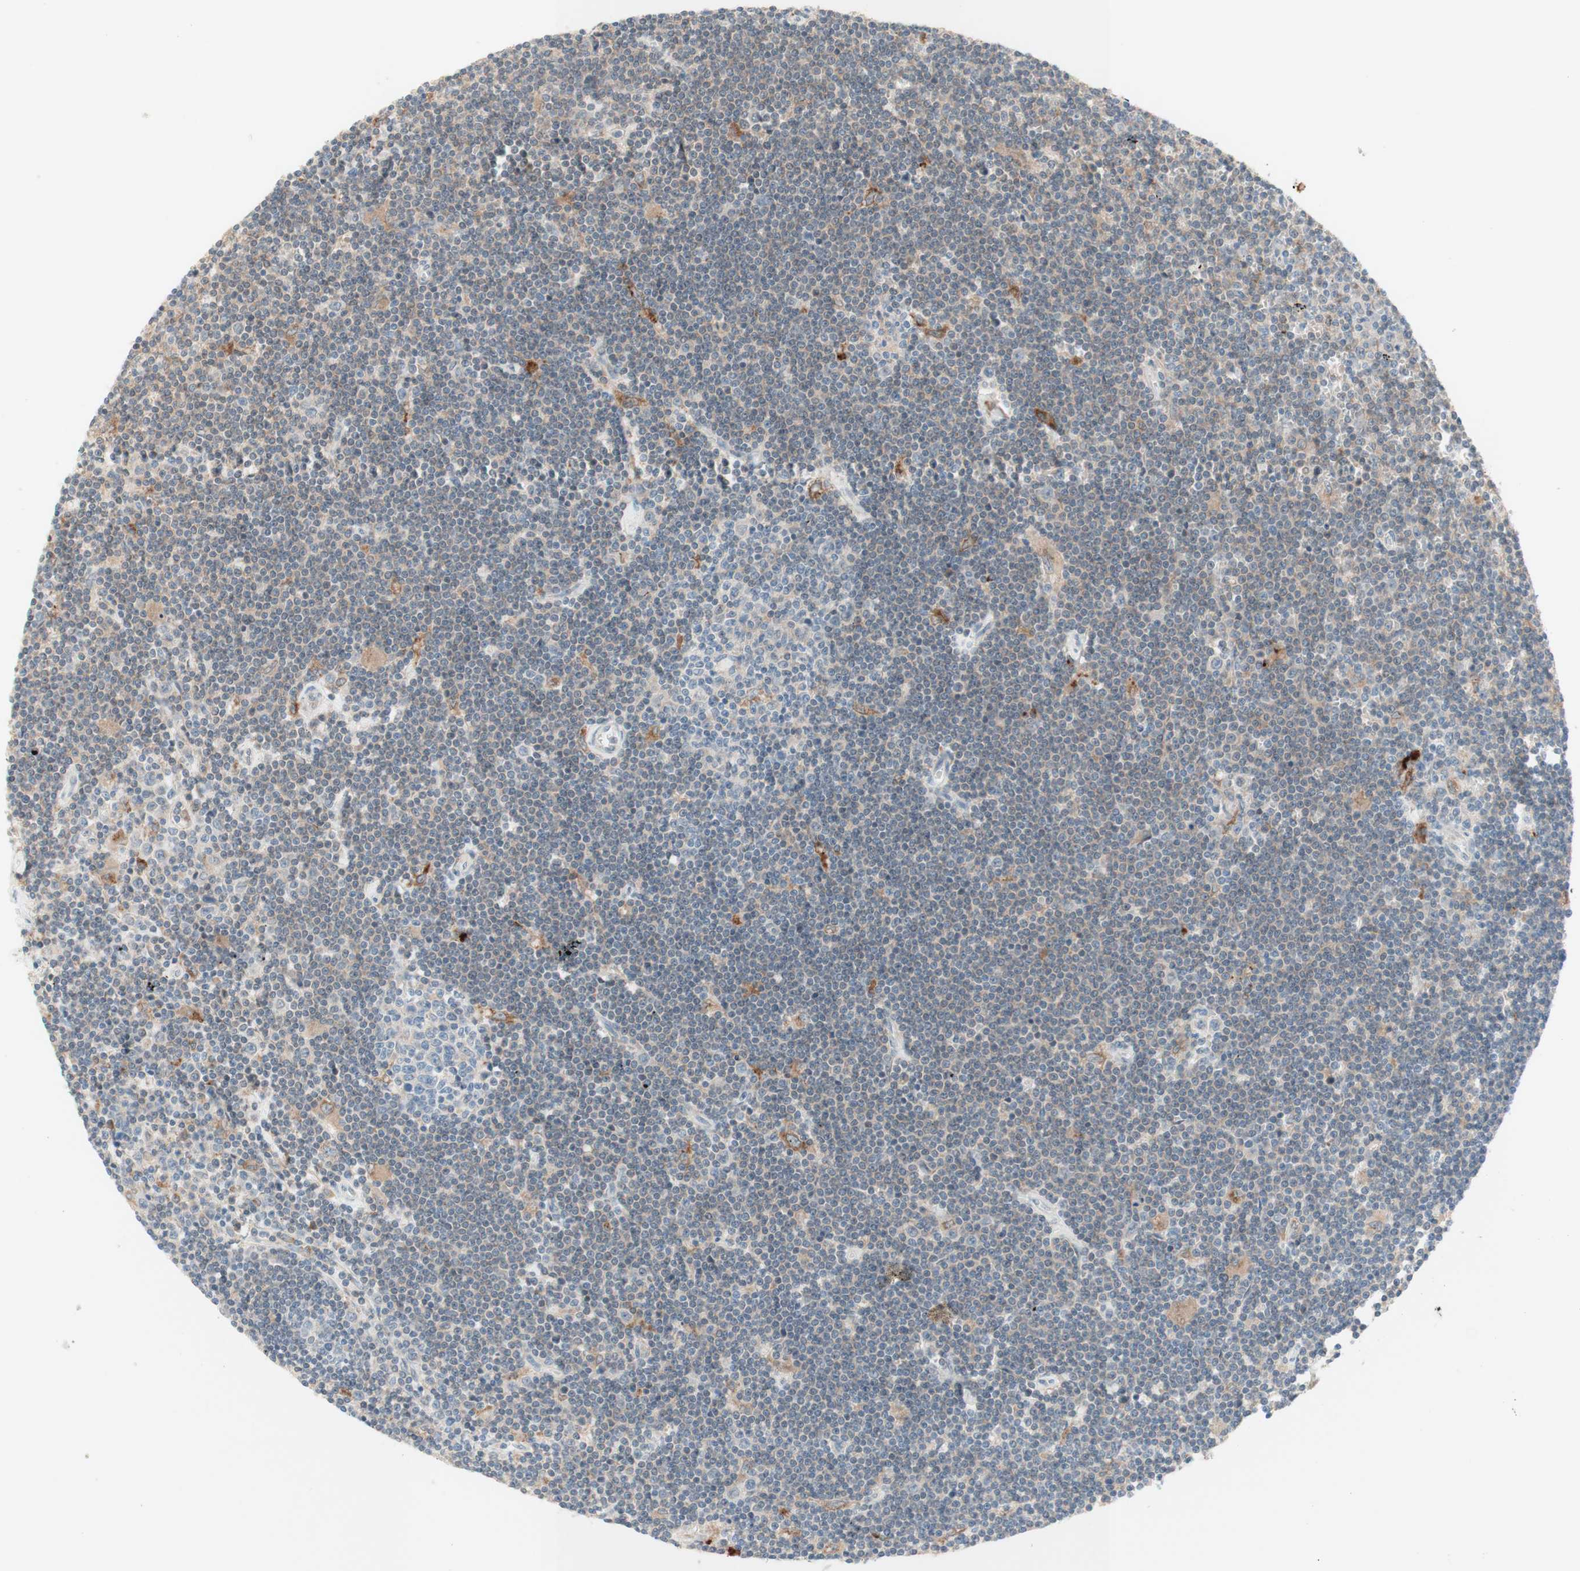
{"staining": {"intensity": "weak", "quantity": "<25%", "location": "cytoplasmic/membranous"}, "tissue": "lymphoma", "cell_type": "Tumor cells", "image_type": "cancer", "snomed": [{"axis": "morphology", "description": "Malignant lymphoma, non-Hodgkin's type, Low grade"}, {"axis": "topography", "description": "Spleen"}], "caption": "Low-grade malignant lymphoma, non-Hodgkin's type was stained to show a protein in brown. There is no significant positivity in tumor cells.", "gene": "GAPT", "patient": {"sex": "male", "age": 76}}